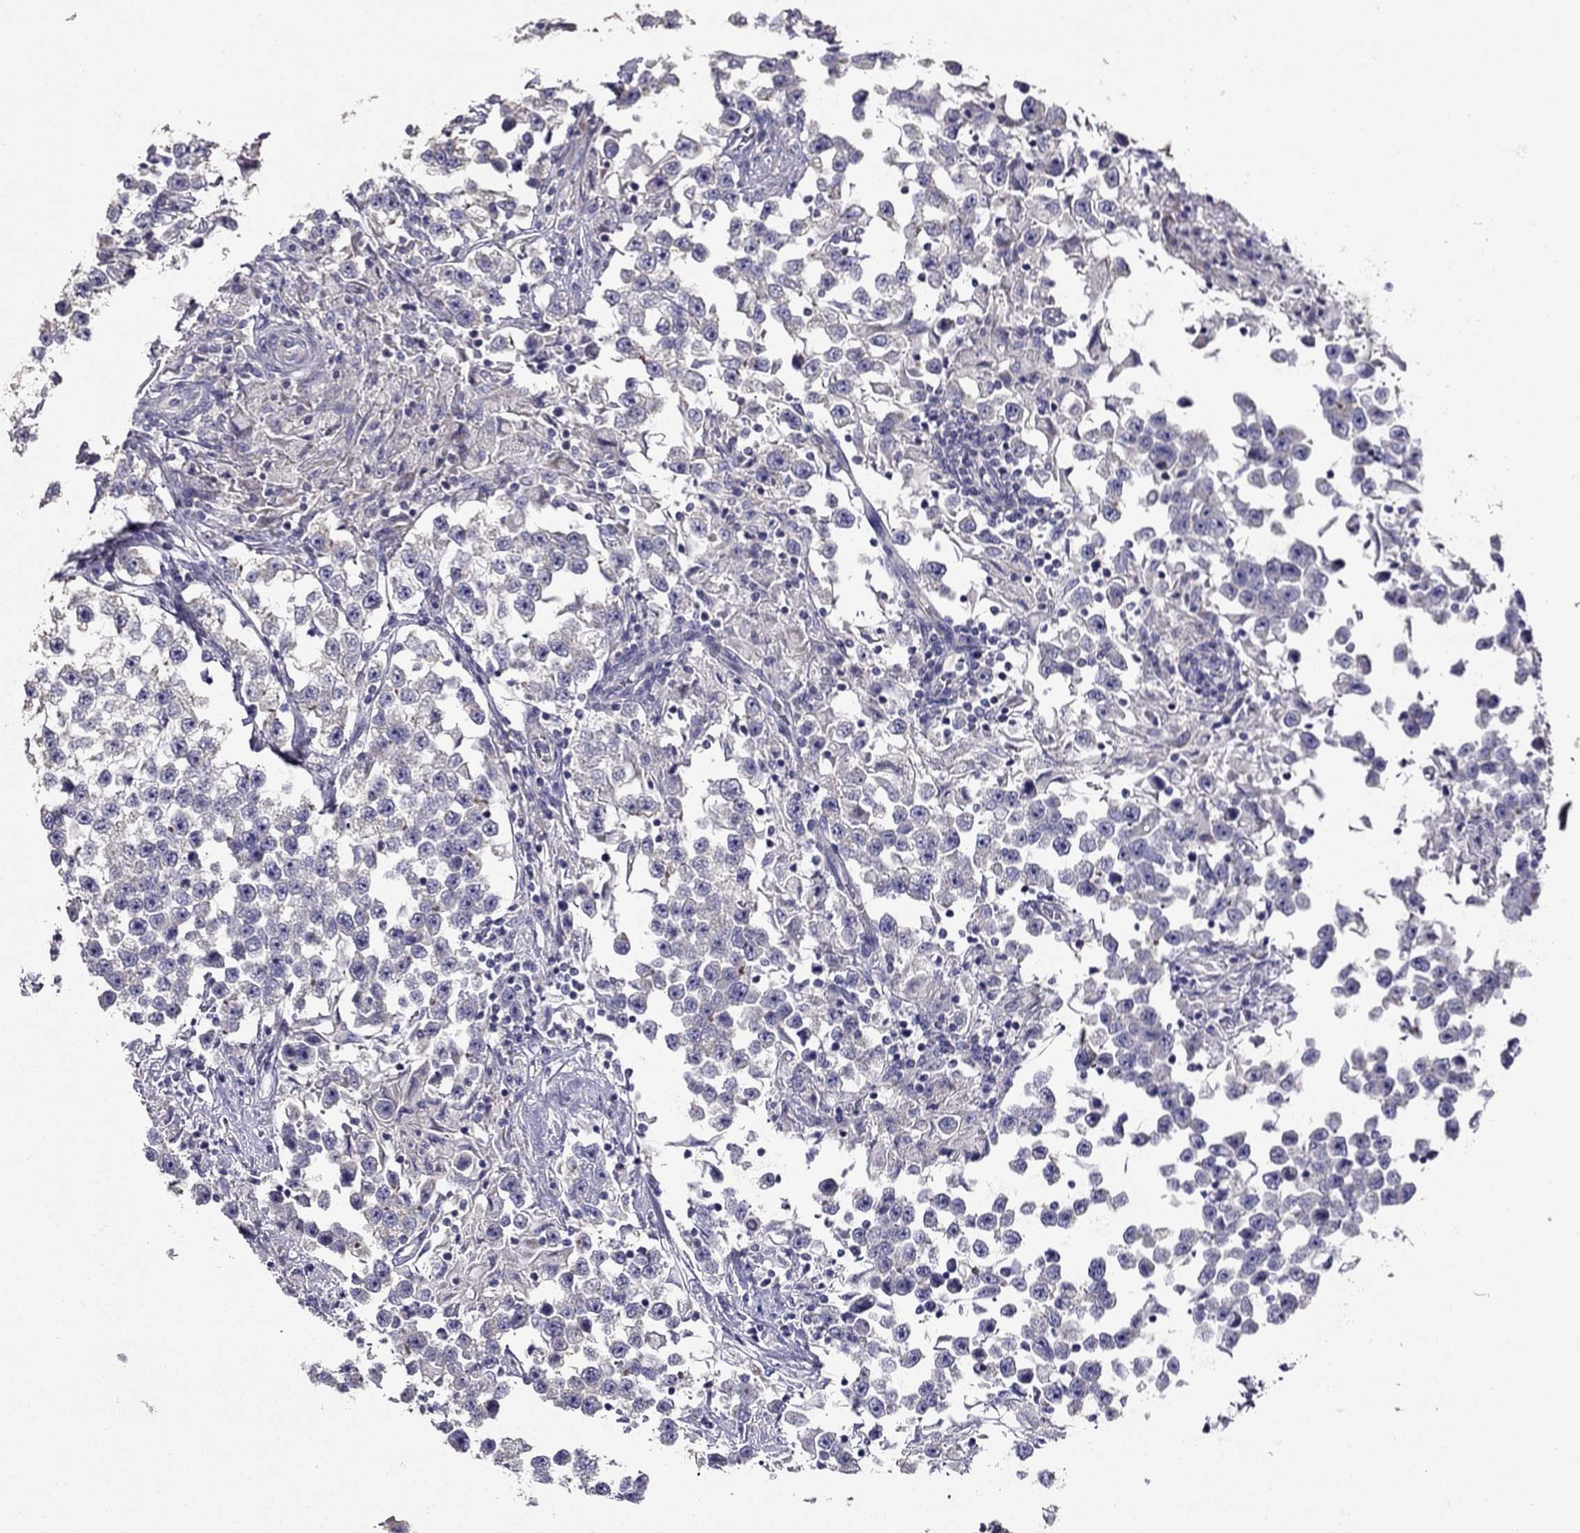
{"staining": {"intensity": "negative", "quantity": "none", "location": "none"}, "tissue": "testis cancer", "cell_type": "Tumor cells", "image_type": "cancer", "snomed": [{"axis": "morphology", "description": "Seminoma, NOS"}, {"axis": "topography", "description": "Testis"}], "caption": "The immunohistochemistry image has no significant positivity in tumor cells of seminoma (testis) tissue. Nuclei are stained in blue.", "gene": "AS3MT", "patient": {"sex": "male", "age": 46}}